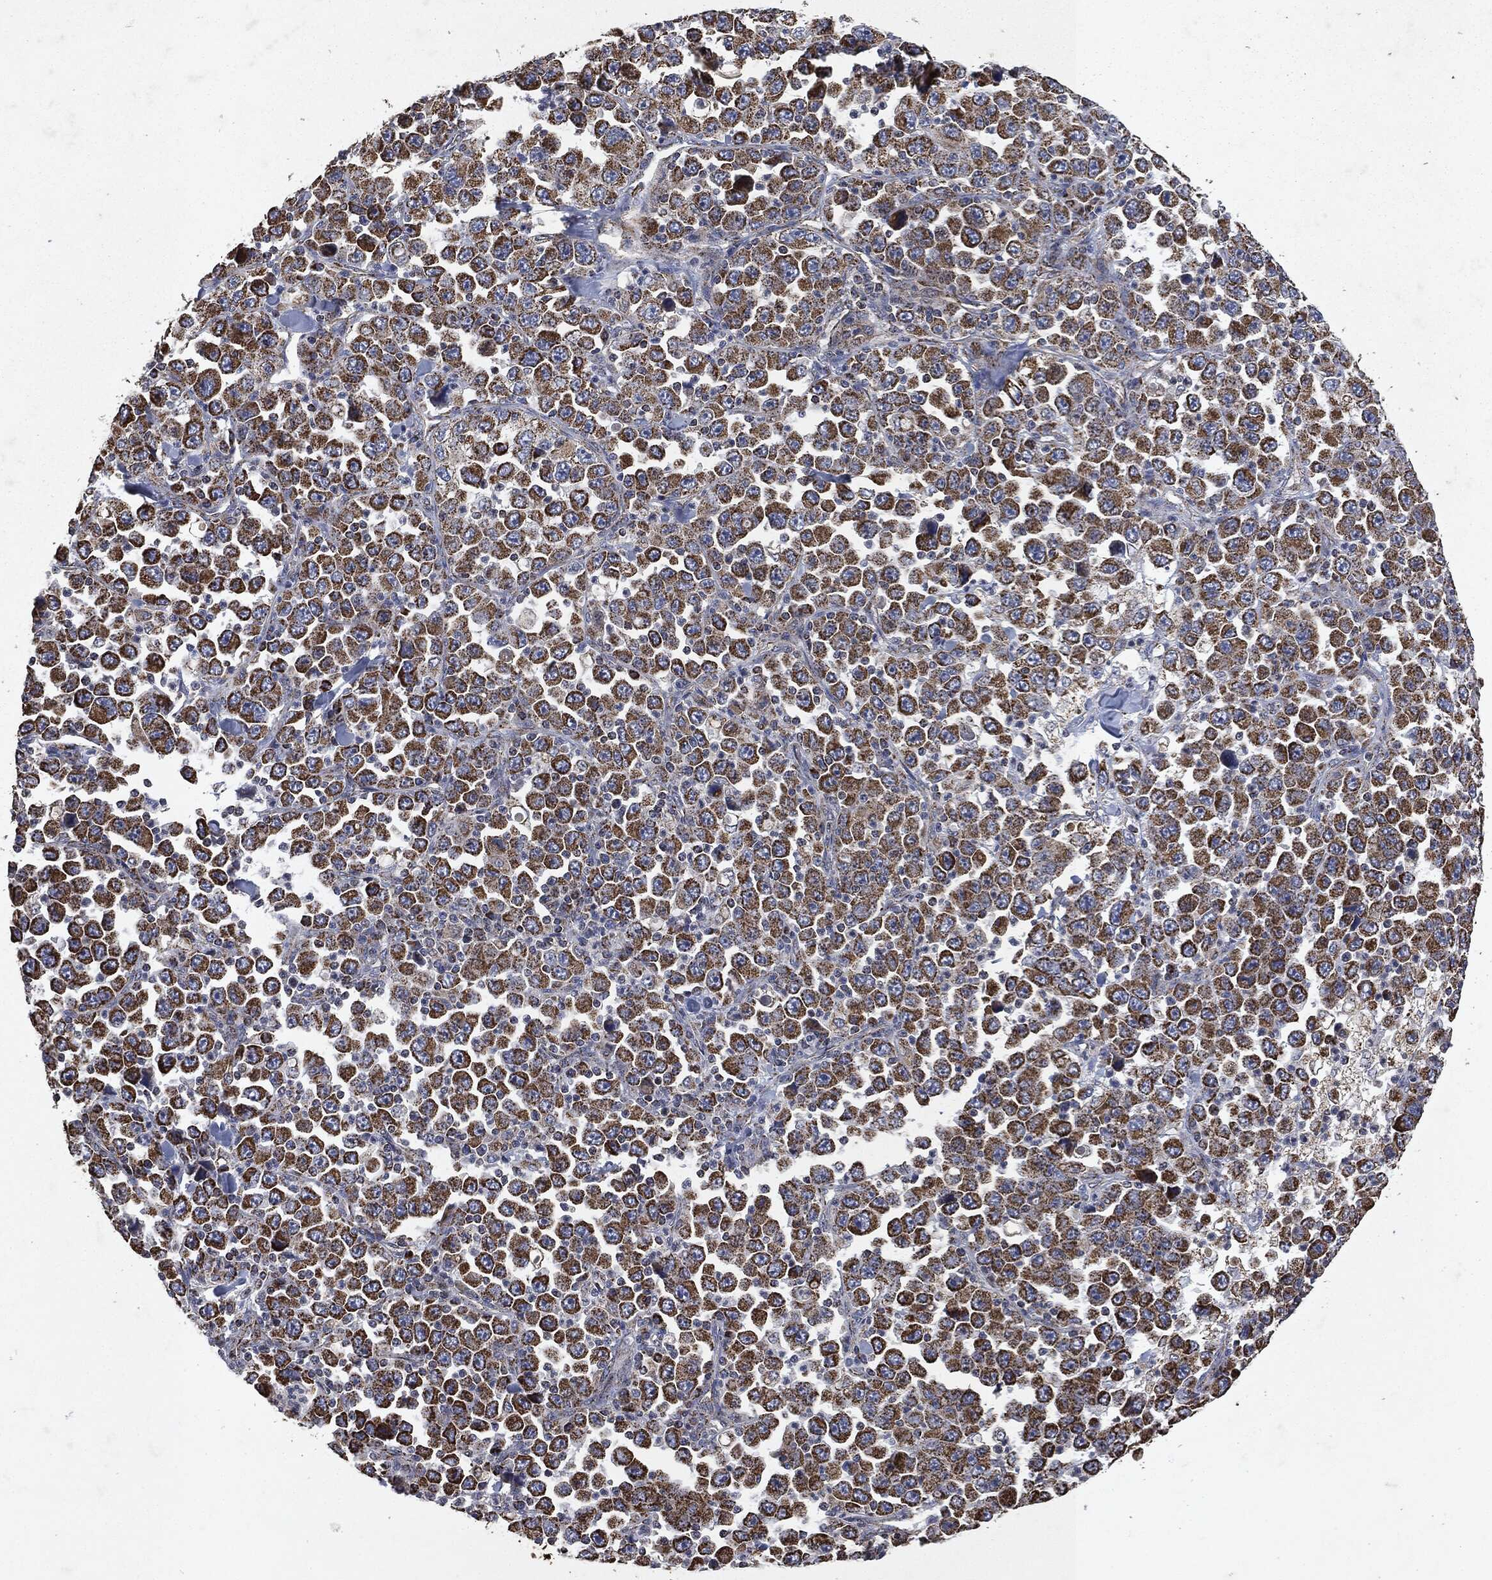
{"staining": {"intensity": "strong", "quantity": ">75%", "location": "cytoplasmic/membranous"}, "tissue": "stomach cancer", "cell_type": "Tumor cells", "image_type": "cancer", "snomed": [{"axis": "morphology", "description": "Normal tissue, NOS"}, {"axis": "morphology", "description": "Adenocarcinoma, NOS"}, {"axis": "topography", "description": "Stomach, upper"}, {"axis": "topography", "description": "Stomach"}], "caption": "About >75% of tumor cells in human stomach cancer display strong cytoplasmic/membranous protein positivity as visualized by brown immunohistochemical staining.", "gene": "RYK", "patient": {"sex": "male", "age": 59}}